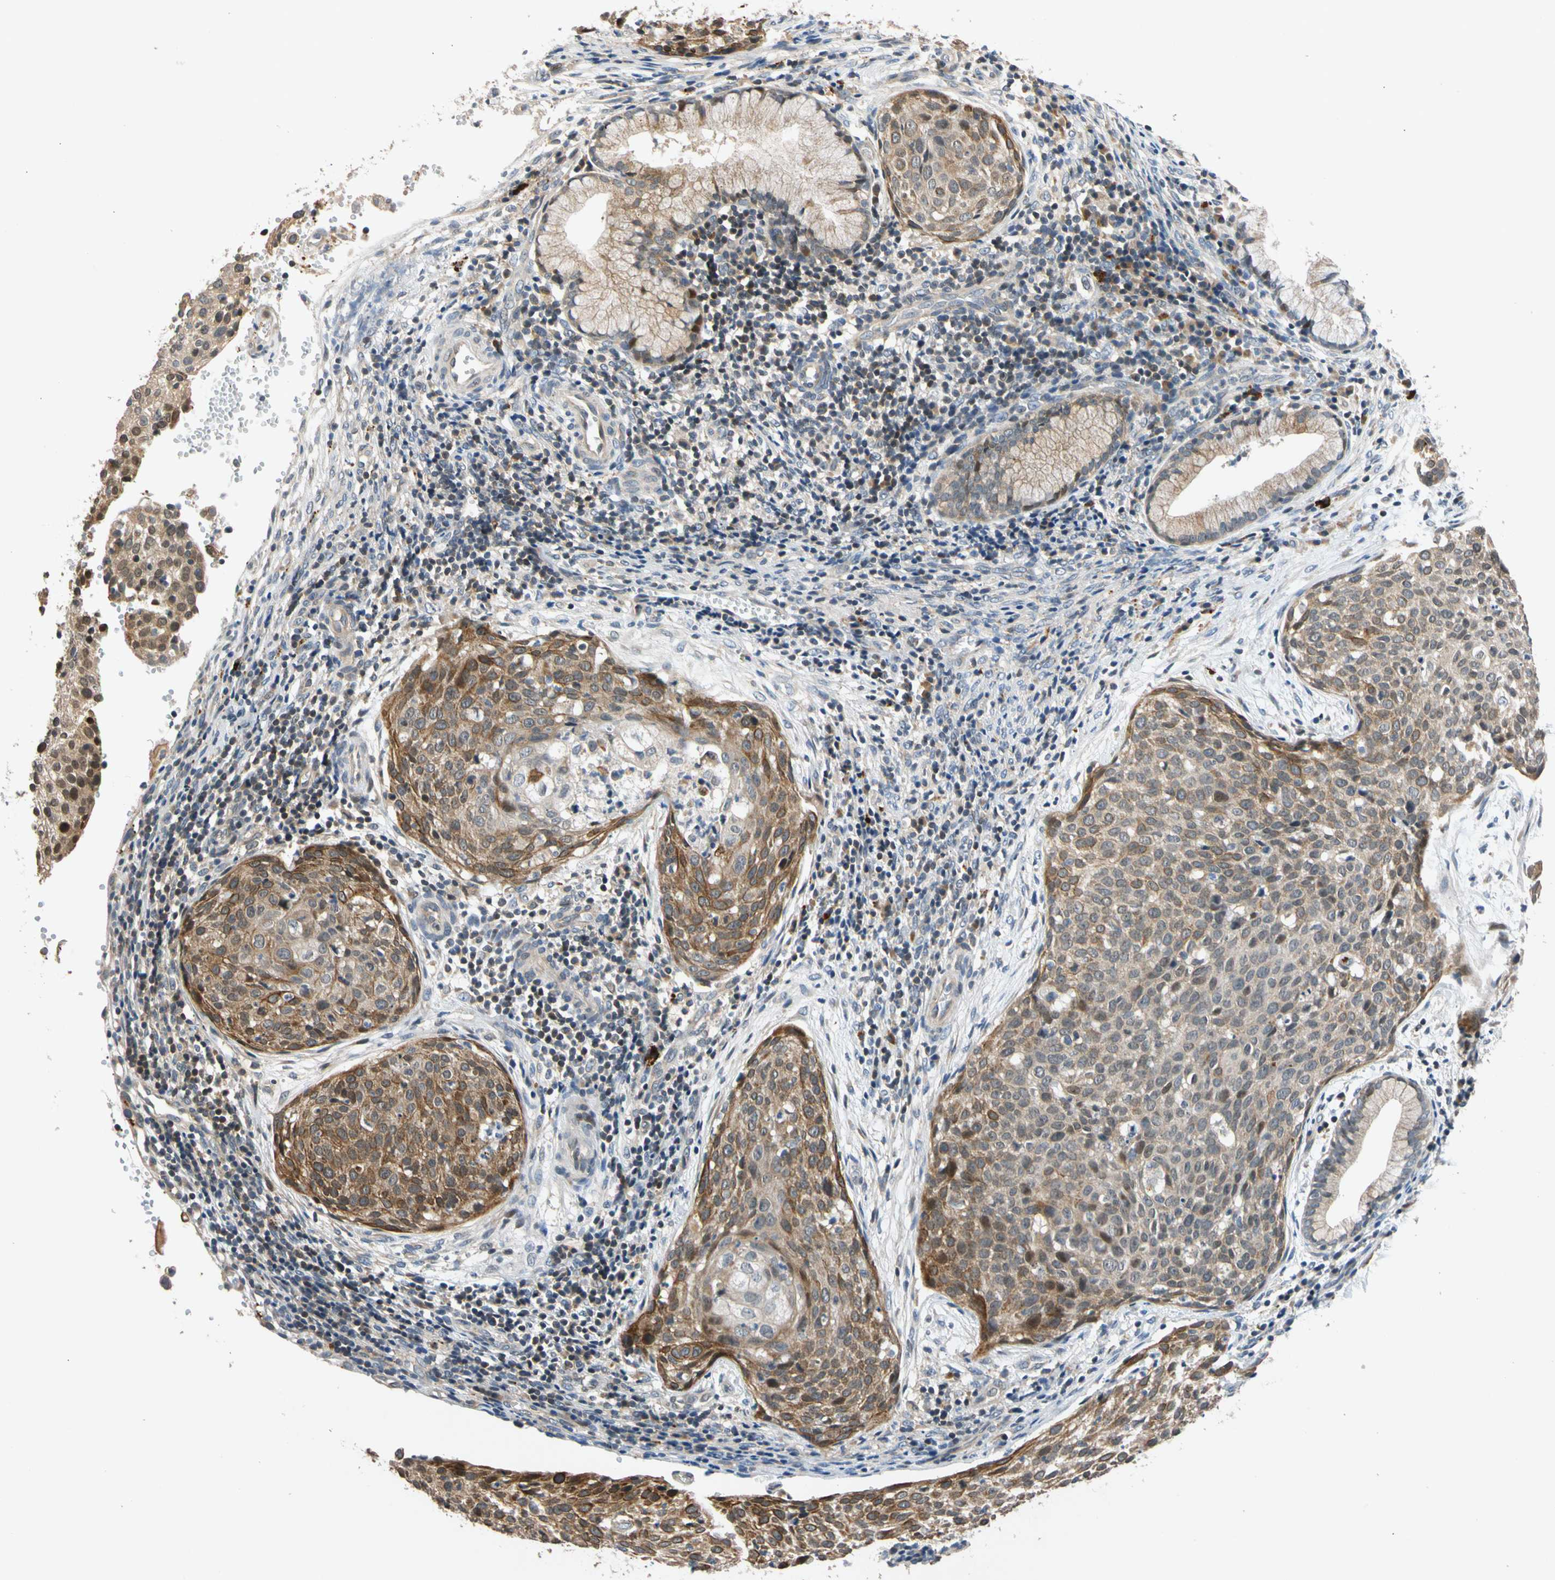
{"staining": {"intensity": "moderate", "quantity": "<25%", "location": "cytoplasmic/membranous"}, "tissue": "cervical cancer", "cell_type": "Tumor cells", "image_type": "cancer", "snomed": [{"axis": "morphology", "description": "Squamous cell carcinoma, NOS"}, {"axis": "topography", "description": "Cervix"}], "caption": "Immunohistochemical staining of cervical cancer (squamous cell carcinoma) demonstrates low levels of moderate cytoplasmic/membranous positivity in about <25% of tumor cells.", "gene": "CNST", "patient": {"sex": "female", "age": 38}}